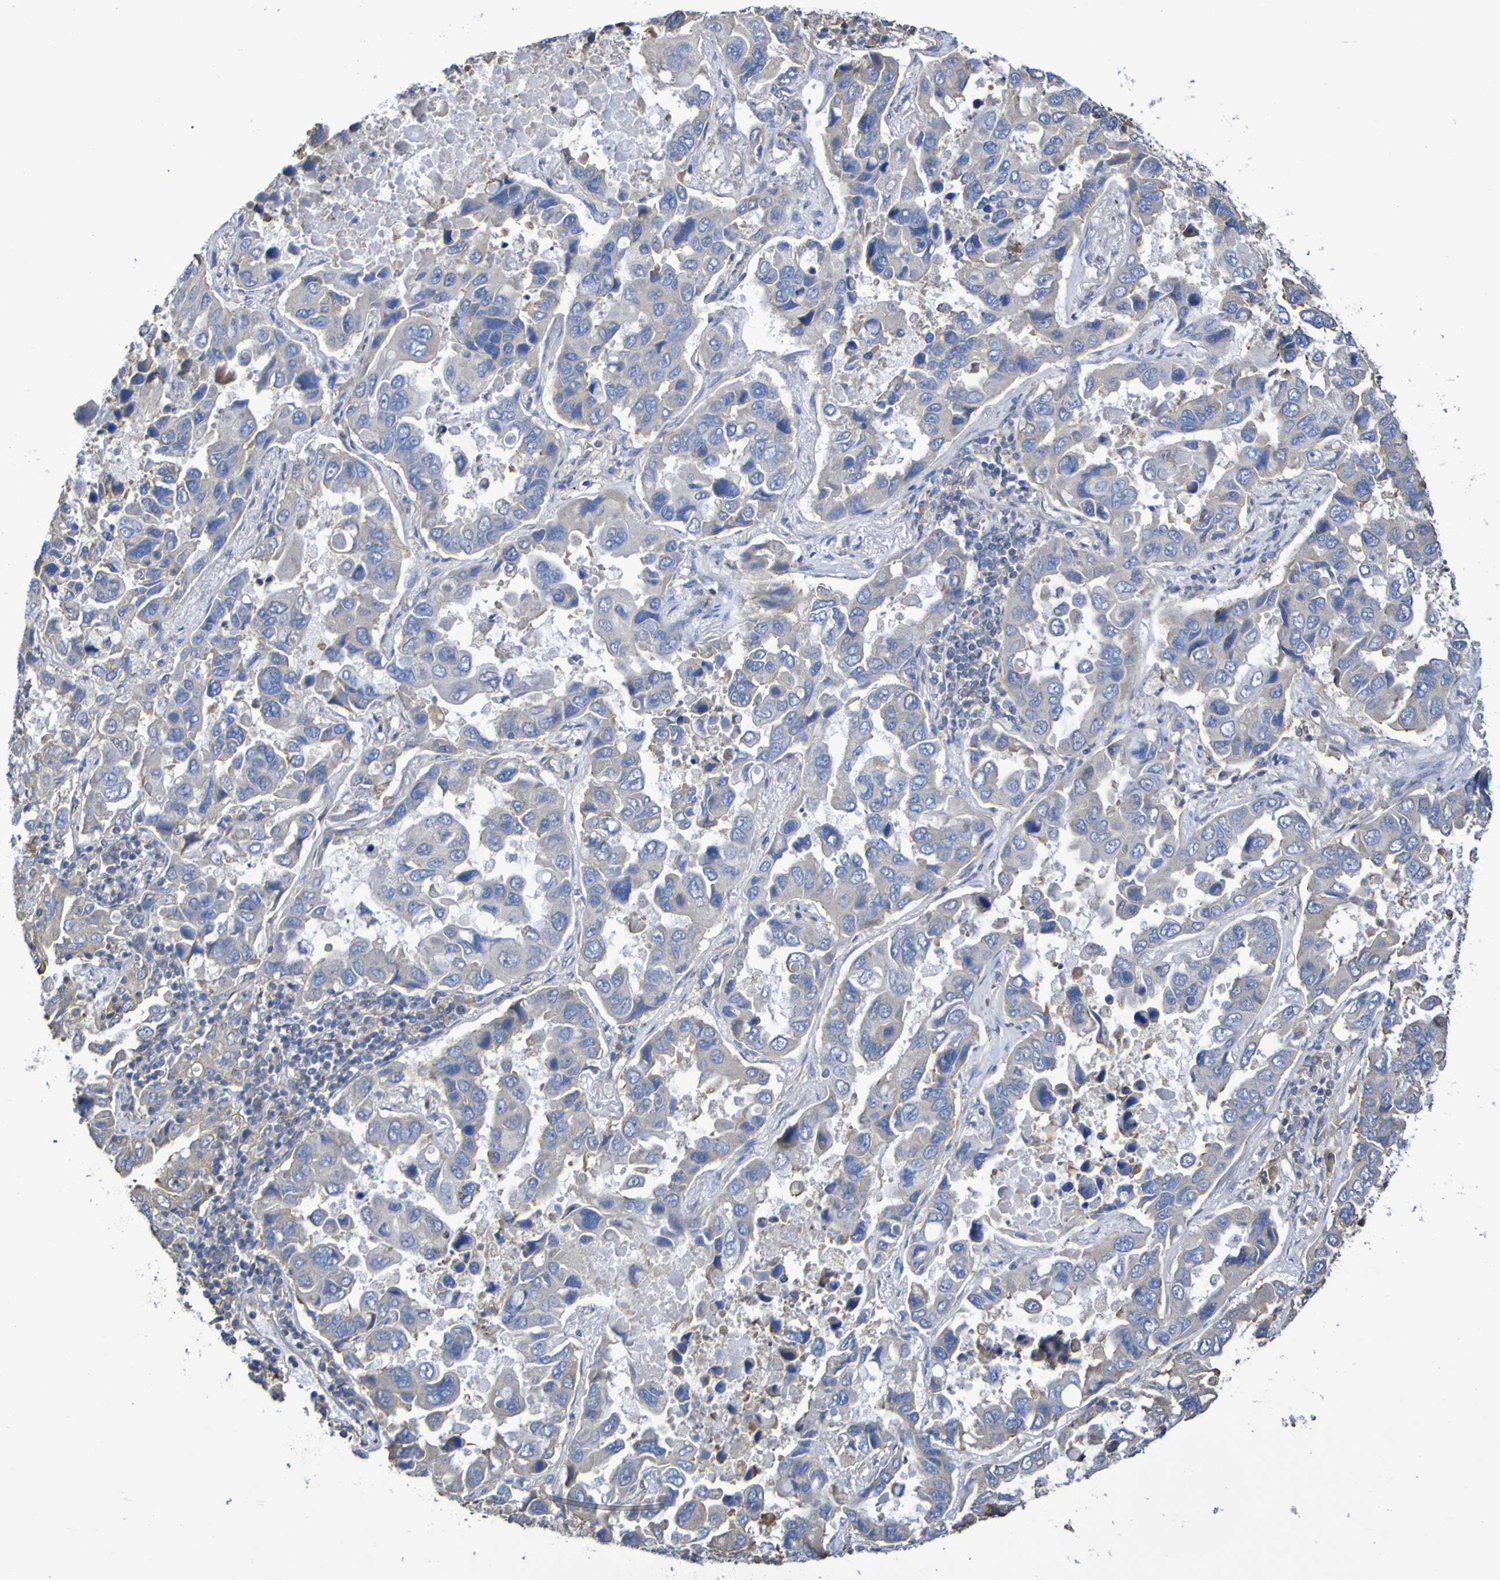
{"staining": {"intensity": "negative", "quantity": "none", "location": "none"}, "tissue": "lung cancer", "cell_type": "Tumor cells", "image_type": "cancer", "snomed": [{"axis": "morphology", "description": "Adenocarcinoma, NOS"}, {"axis": "topography", "description": "Lung"}], "caption": "DAB (3,3'-diaminobenzidine) immunohistochemical staining of human lung adenocarcinoma displays no significant expression in tumor cells. (Immunohistochemistry, brightfield microscopy, high magnification).", "gene": "SYNJ1", "patient": {"sex": "male", "age": 64}}